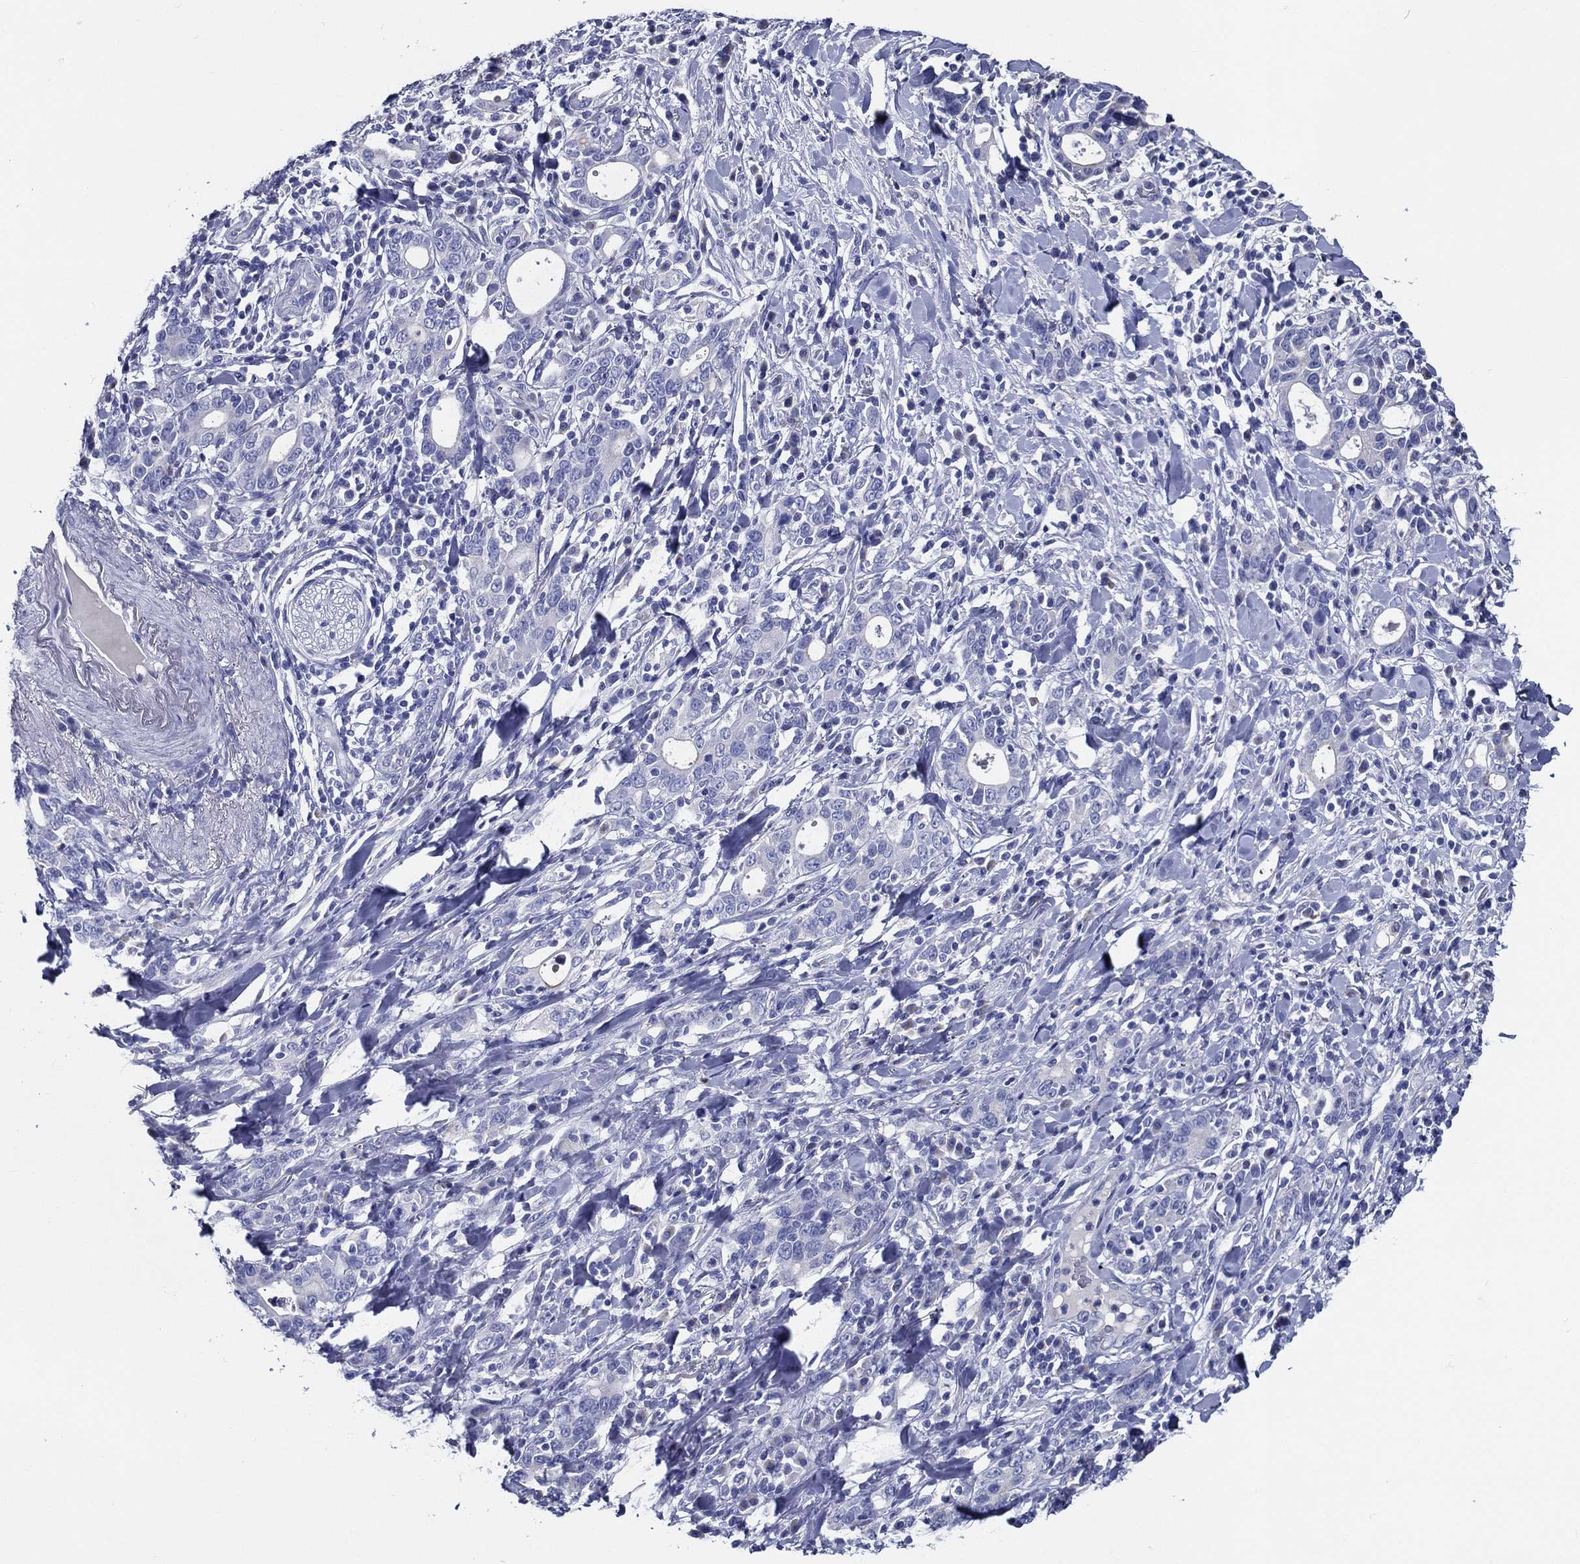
{"staining": {"intensity": "negative", "quantity": "none", "location": "none"}, "tissue": "stomach cancer", "cell_type": "Tumor cells", "image_type": "cancer", "snomed": [{"axis": "morphology", "description": "Adenocarcinoma, NOS"}, {"axis": "topography", "description": "Stomach"}], "caption": "A high-resolution photomicrograph shows immunohistochemistry staining of stomach cancer, which displays no significant staining in tumor cells.", "gene": "ACE2", "patient": {"sex": "male", "age": 79}}